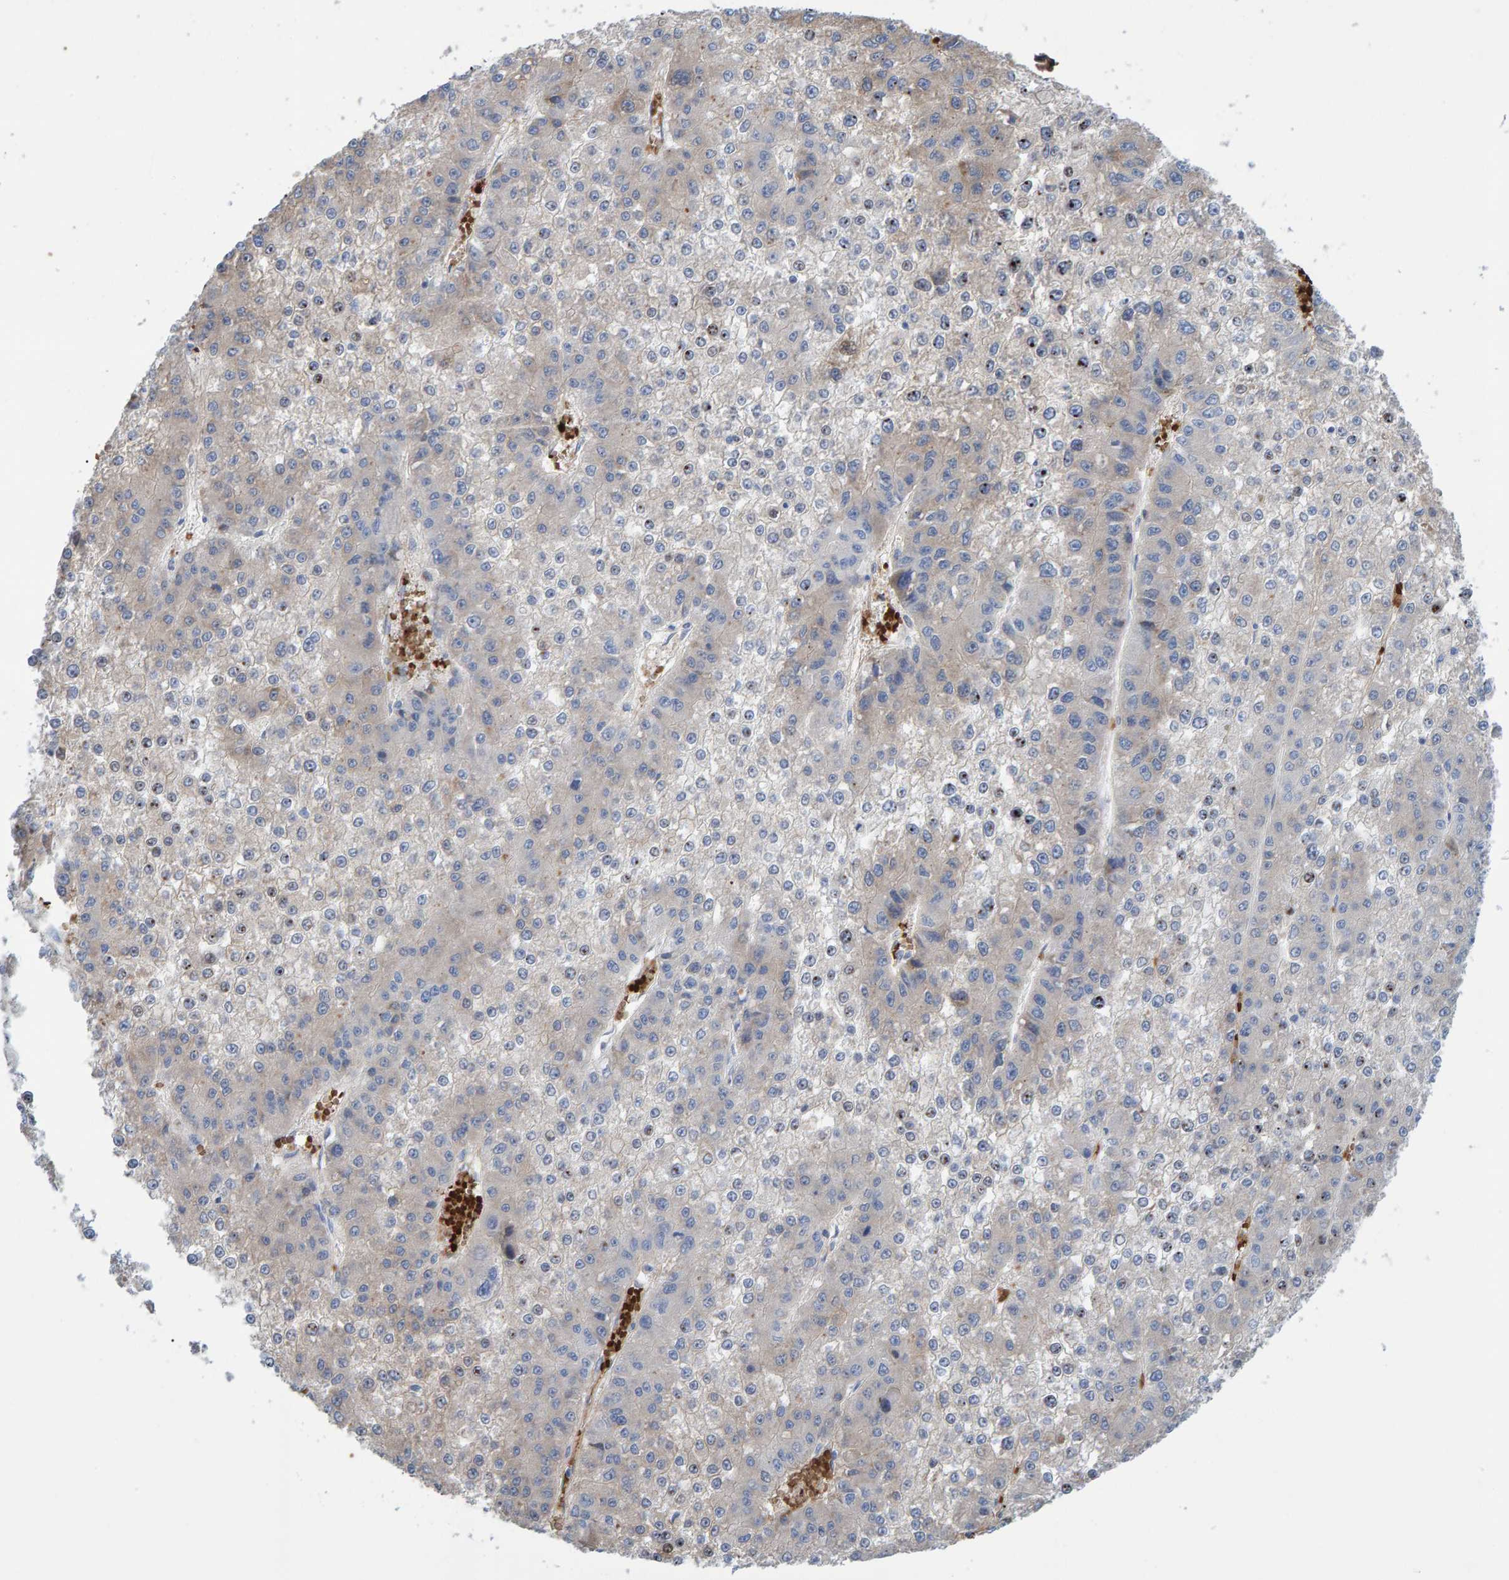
{"staining": {"intensity": "weak", "quantity": ">75%", "location": "cytoplasmic/membranous,nuclear"}, "tissue": "liver cancer", "cell_type": "Tumor cells", "image_type": "cancer", "snomed": [{"axis": "morphology", "description": "Carcinoma, Hepatocellular, NOS"}, {"axis": "topography", "description": "Liver"}], "caption": "Protein staining of liver cancer (hepatocellular carcinoma) tissue demonstrates weak cytoplasmic/membranous and nuclear positivity in about >75% of tumor cells. (DAB IHC with brightfield microscopy, high magnification).", "gene": "VPS9D1", "patient": {"sex": "female", "age": 73}}